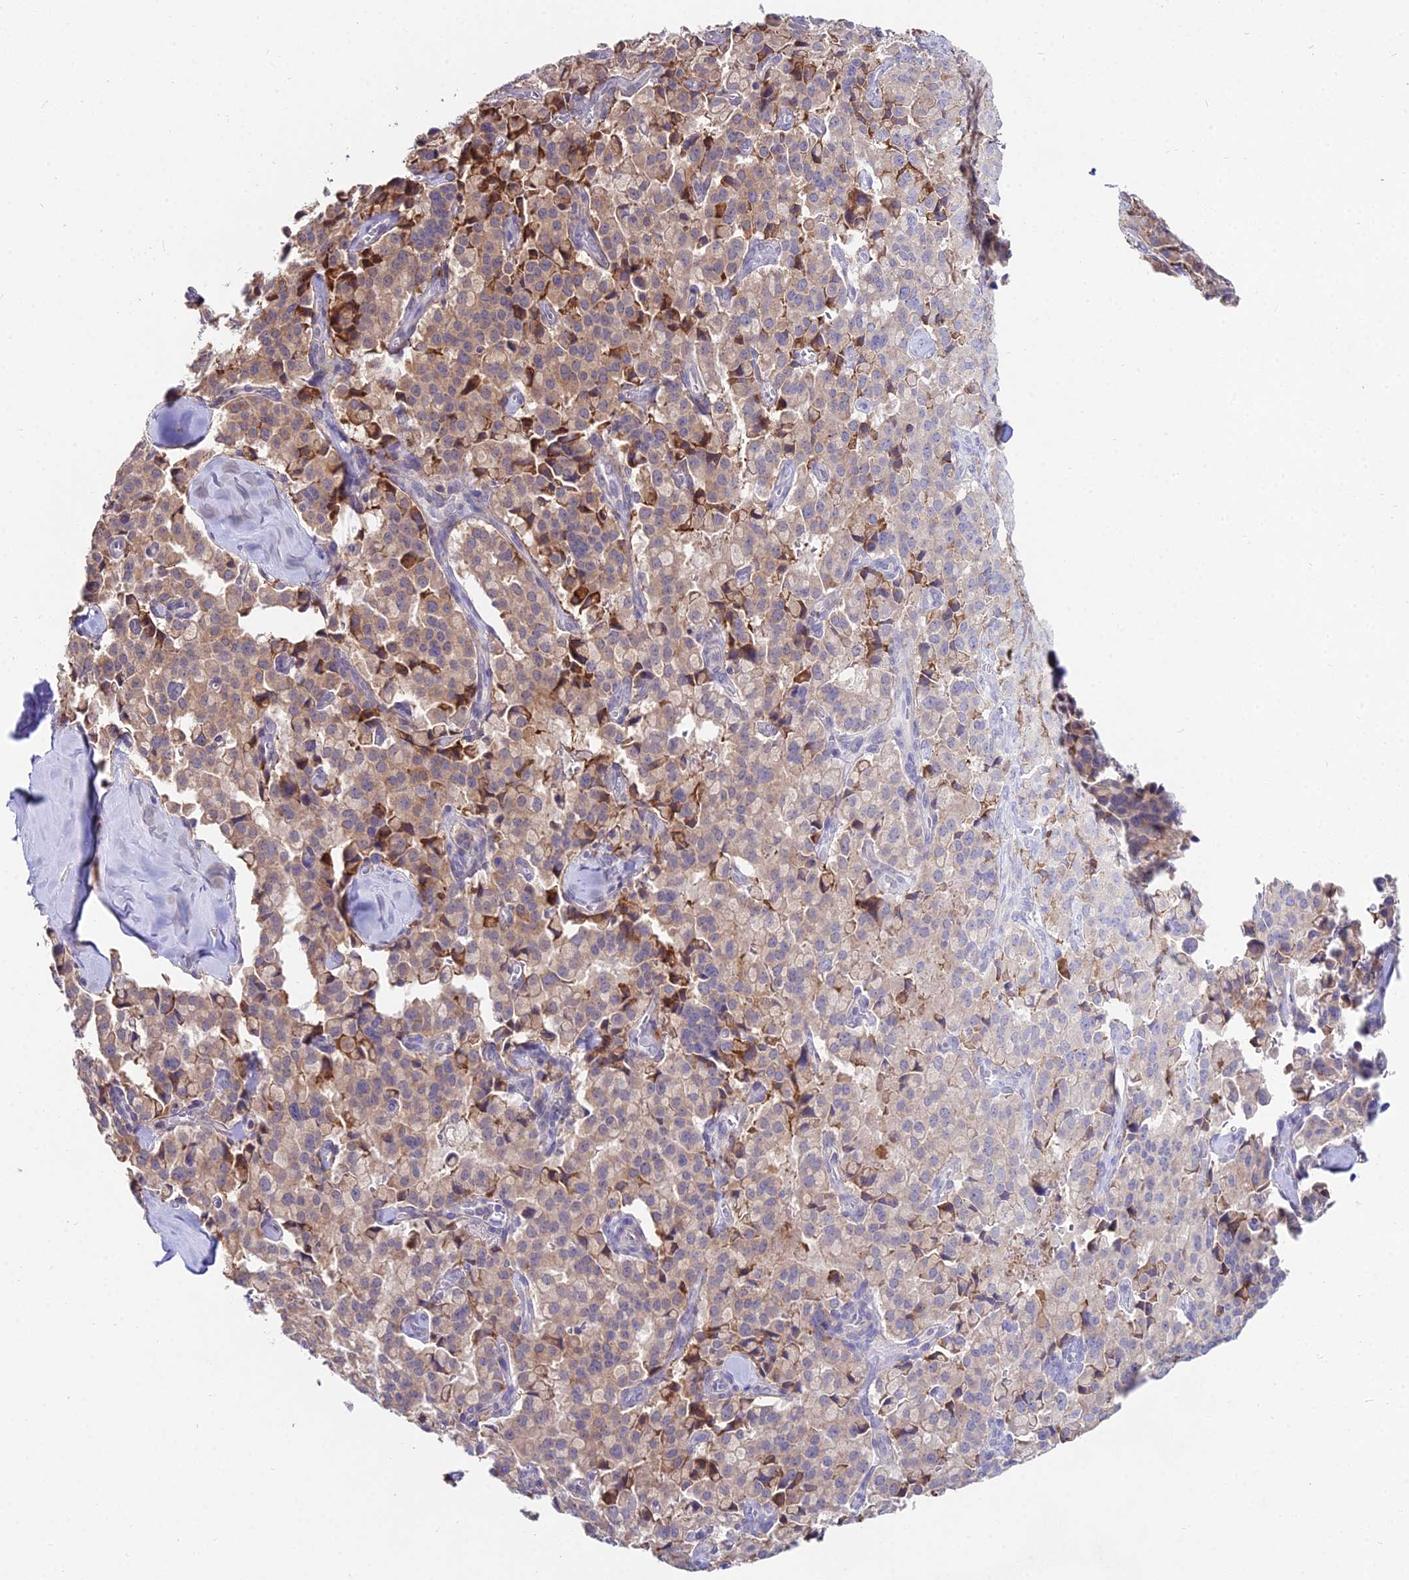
{"staining": {"intensity": "moderate", "quantity": ">75%", "location": "cytoplasmic/membranous"}, "tissue": "pancreatic cancer", "cell_type": "Tumor cells", "image_type": "cancer", "snomed": [{"axis": "morphology", "description": "Adenocarcinoma, NOS"}, {"axis": "topography", "description": "Pancreas"}], "caption": "Immunohistochemistry micrograph of neoplastic tissue: human pancreatic cancer stained using IHC demonstrates medium levels of moderate protein expression localized specifically in the cytoplasmic/membranous of tumor cells, appearing as a cytoplasmic/membranous brown color.", "gene": "WDR43", "patient": {"sex": "male", "age": 65}}